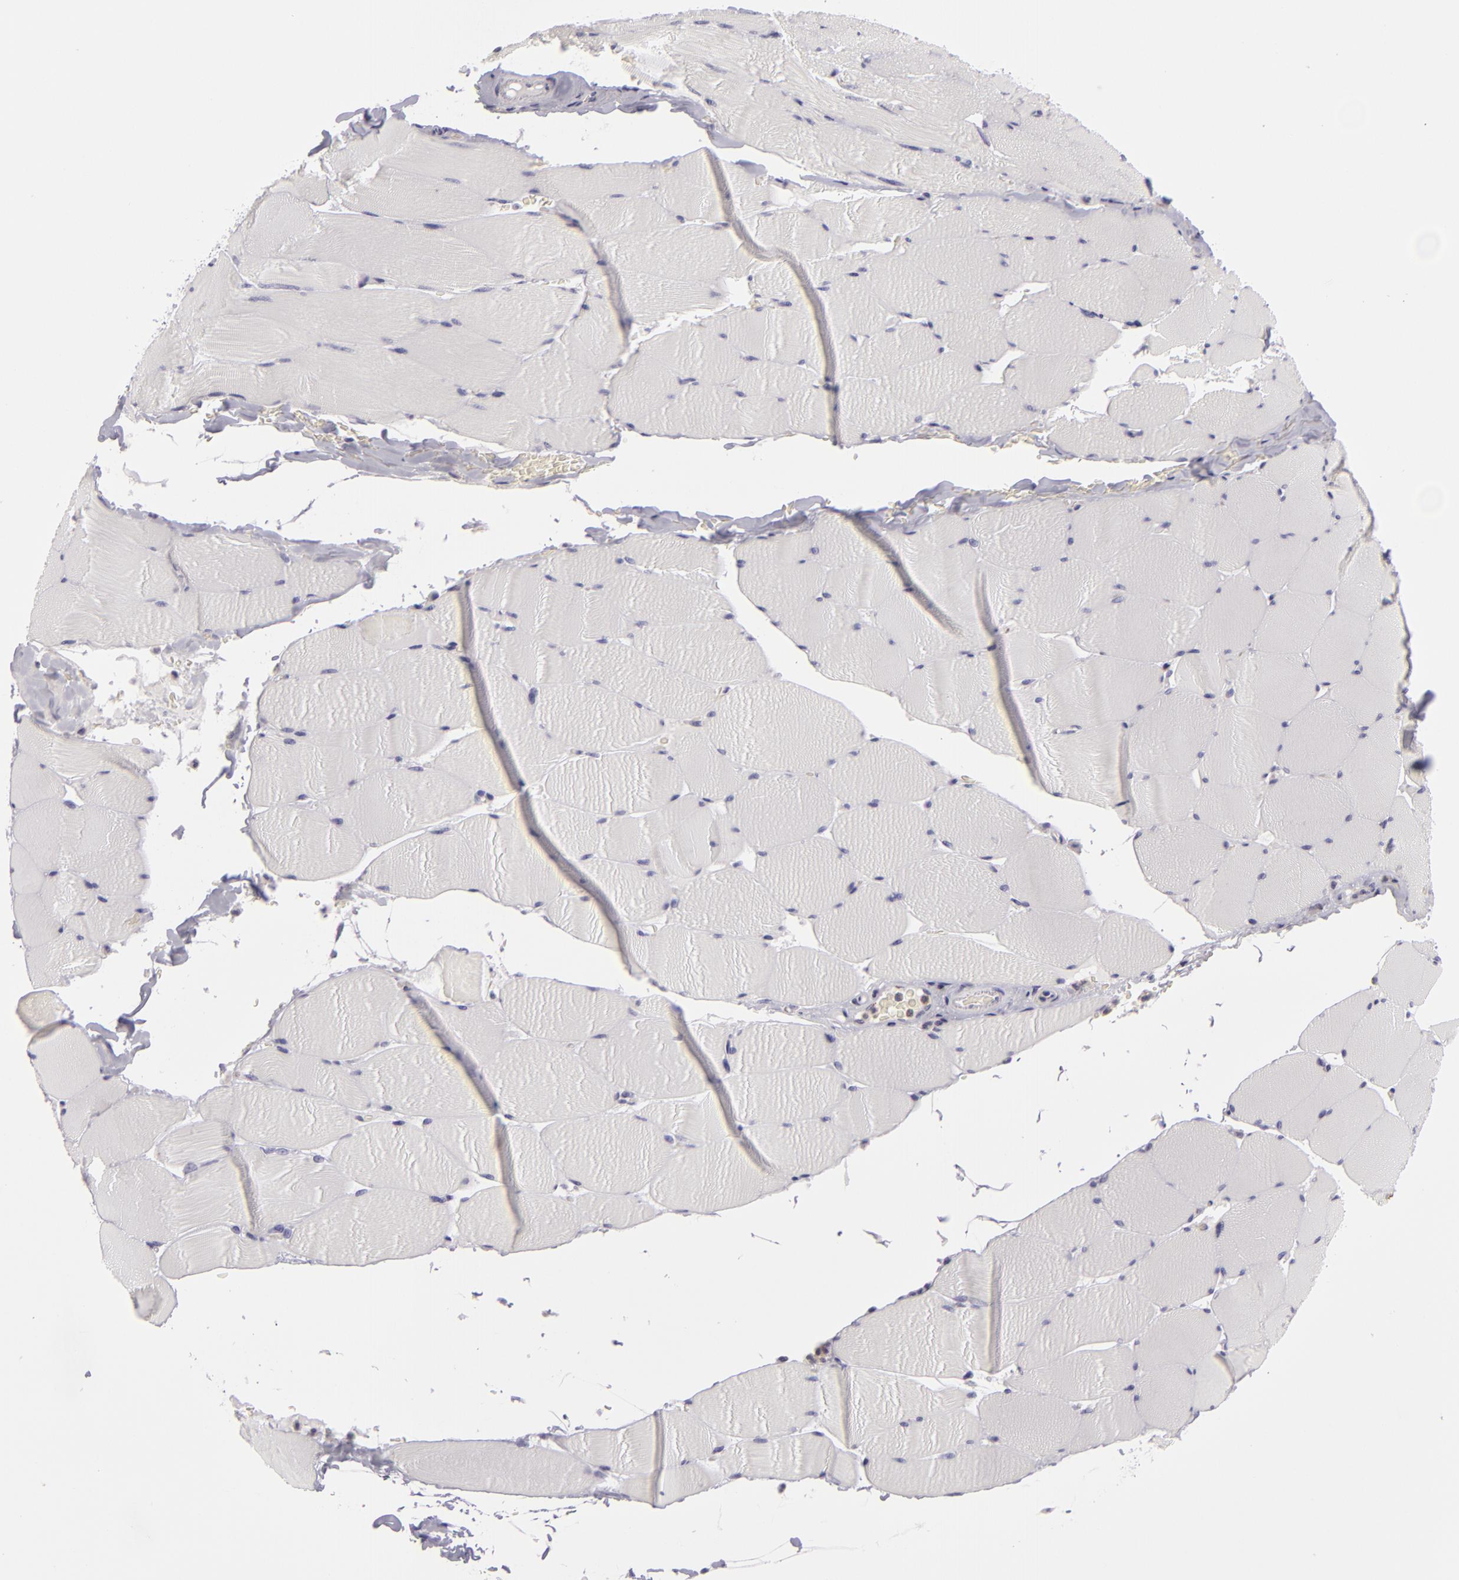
{"staining": {"intensity": "negative", "quantity": "none", "location": "none"}, "tissue": "skeletal muscle", "cell_type": "Myocytes", "image_type": "normal", "snomed": [{"axis": "morphology", "description": "Normal tissue, NOS"}, {"axis": "topography", "description": "Skeletal muscle"}], "caption": "Myocytes show no significant expression in benign skeletal muscle. Nuclei are stained in blue.", "gene": "KCNAB2", "patient": {"sex": "male", "age": 62}}